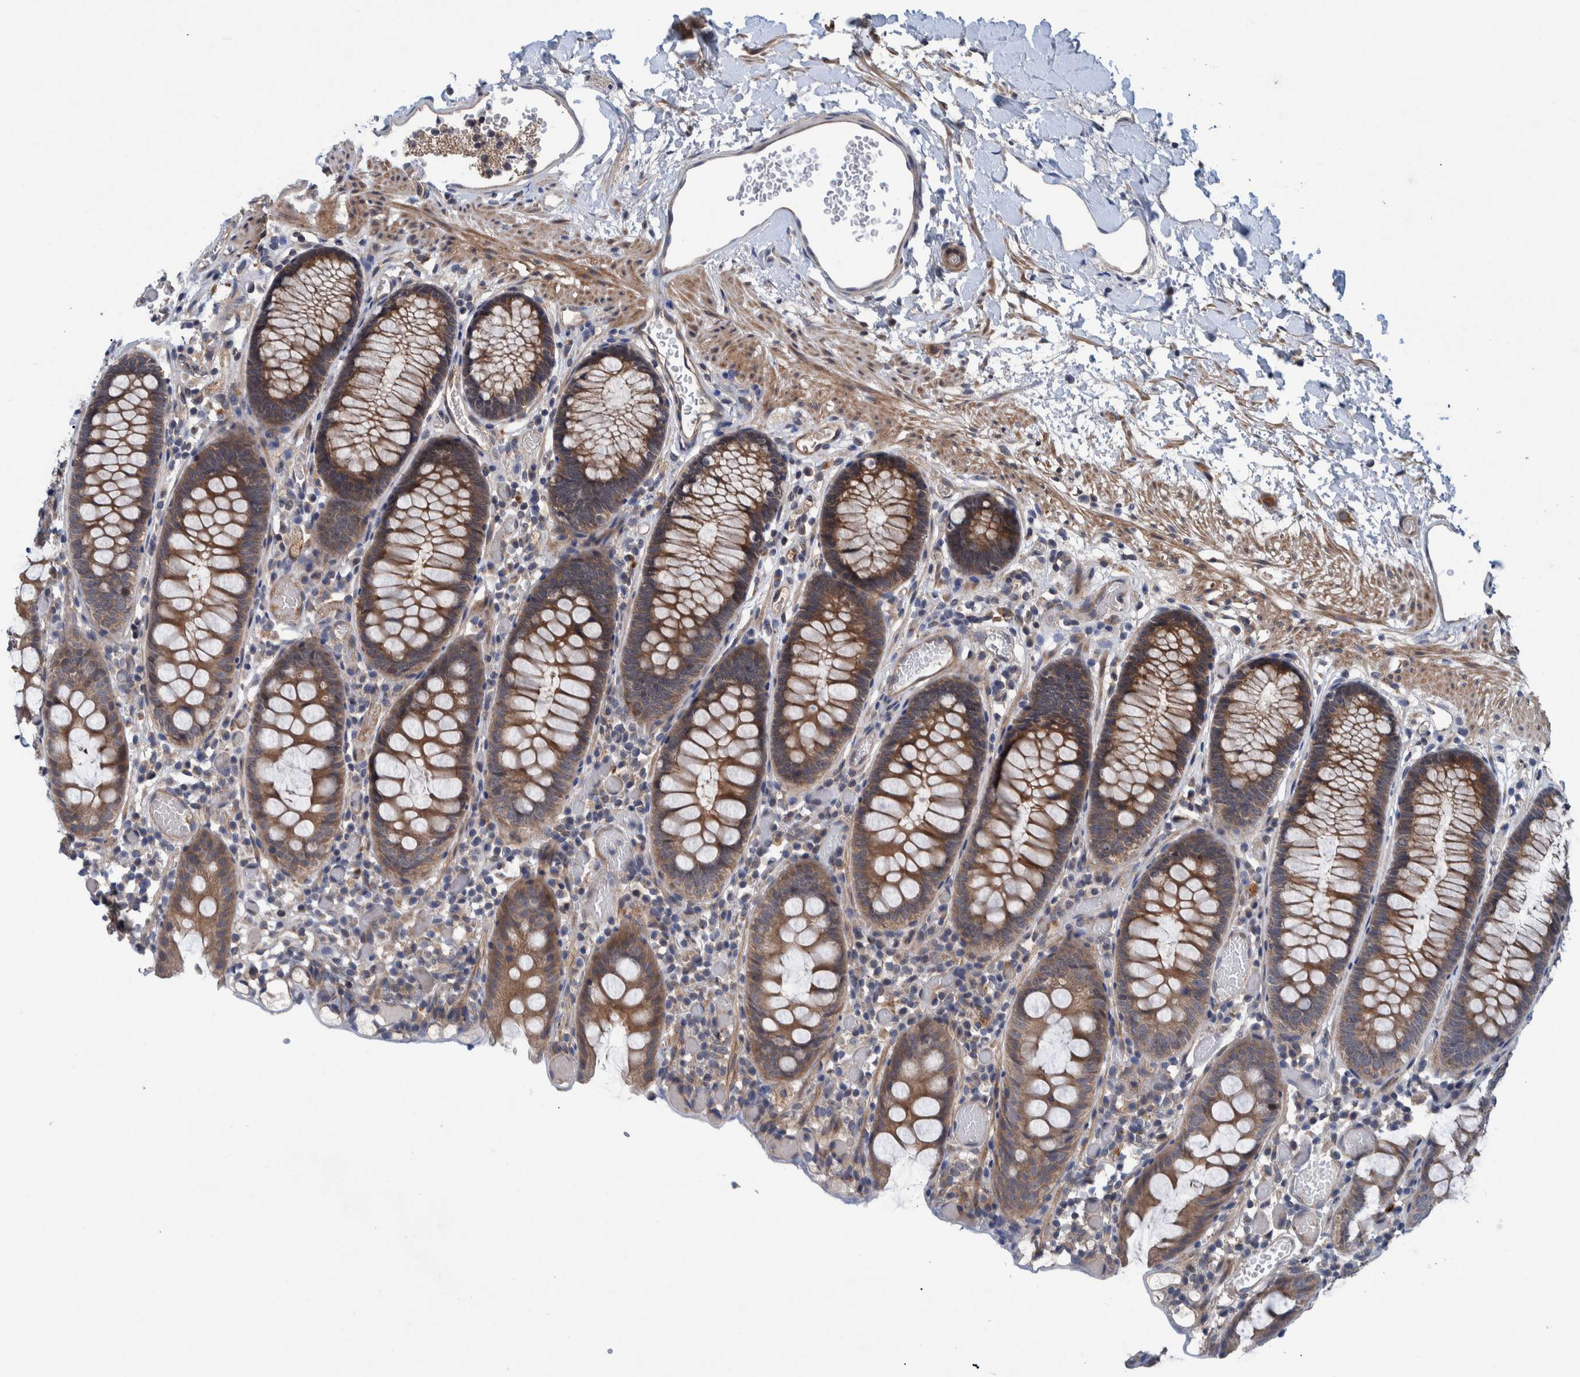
{"staining": {"intensity": "negative", "quantity": "none", "location": "none"}, "tissue": "colon", "cell_type": "Endothelial cells", "image_type": "normal", "snomed": [{"axis": "morphology", "description": "Normal tissue, NOS"}, {"axis": "topography", "description": "Colon"}], "caption": "Colon stained for a protein using immunohistochemistry (IHC) reveals no positivity endothelial cells.", "gene": "ITIH3", "patient": {"sex": "male", "age": 14}}